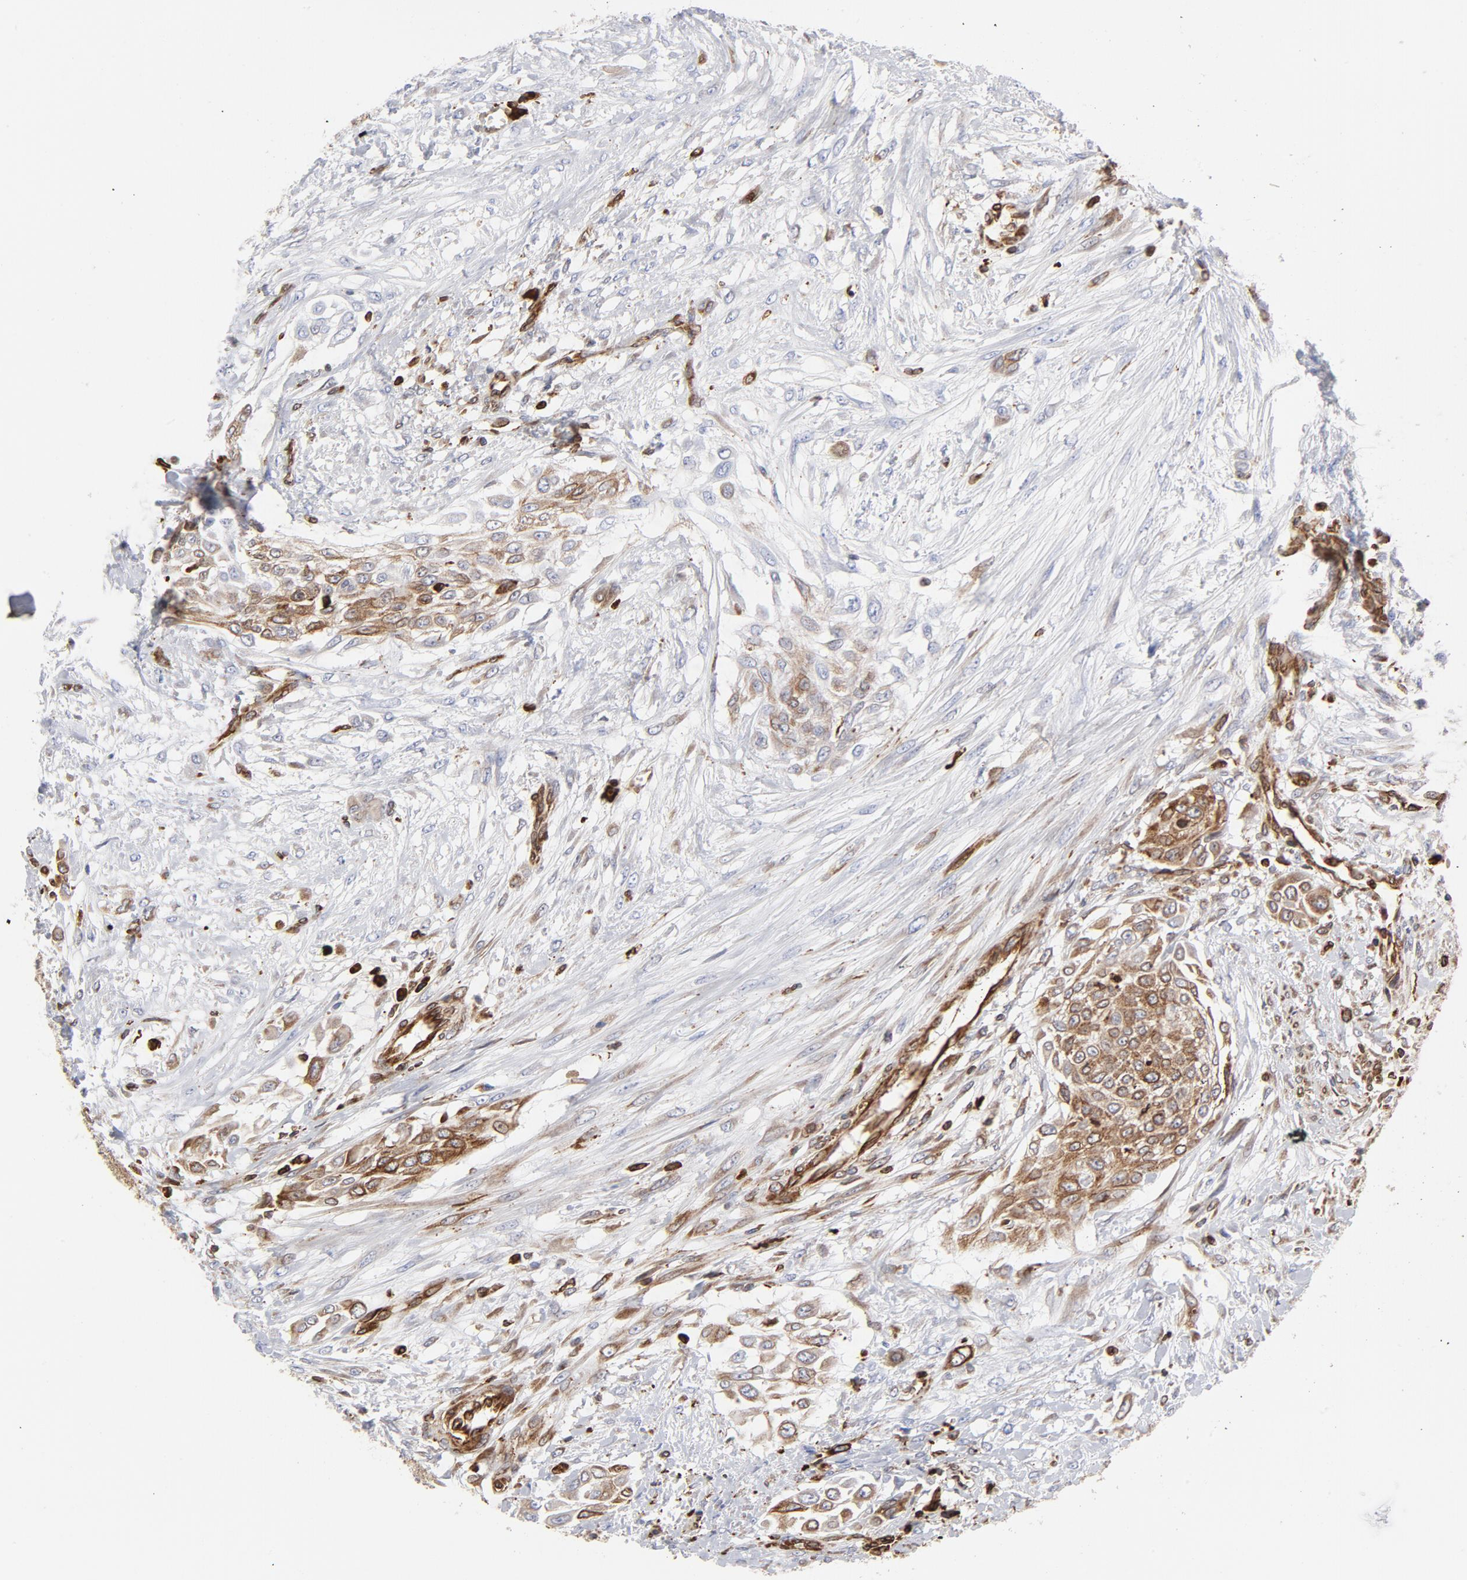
{"staining": {"intensity": "moderate", "quantity": ">75%", "location": "cytoplasmic/membranous"}, "tissue": "urothelial cancer", "cell_type": "Tumor cells", "image_type": "cancer", "snomed": [{"axis": "morphology", "description": "Urothelial carcinoma, High grade"}, {"axis": "topography", "description": "Urinary bladder"}], "caption": "High-grade urothelial carcinoma stained with a brown dye shows moderate cytoplasmic/membranous positive expression in about >75% of tumor cells.", "gene": "CANX", "patient": {"sex": "male", "age": 57}}